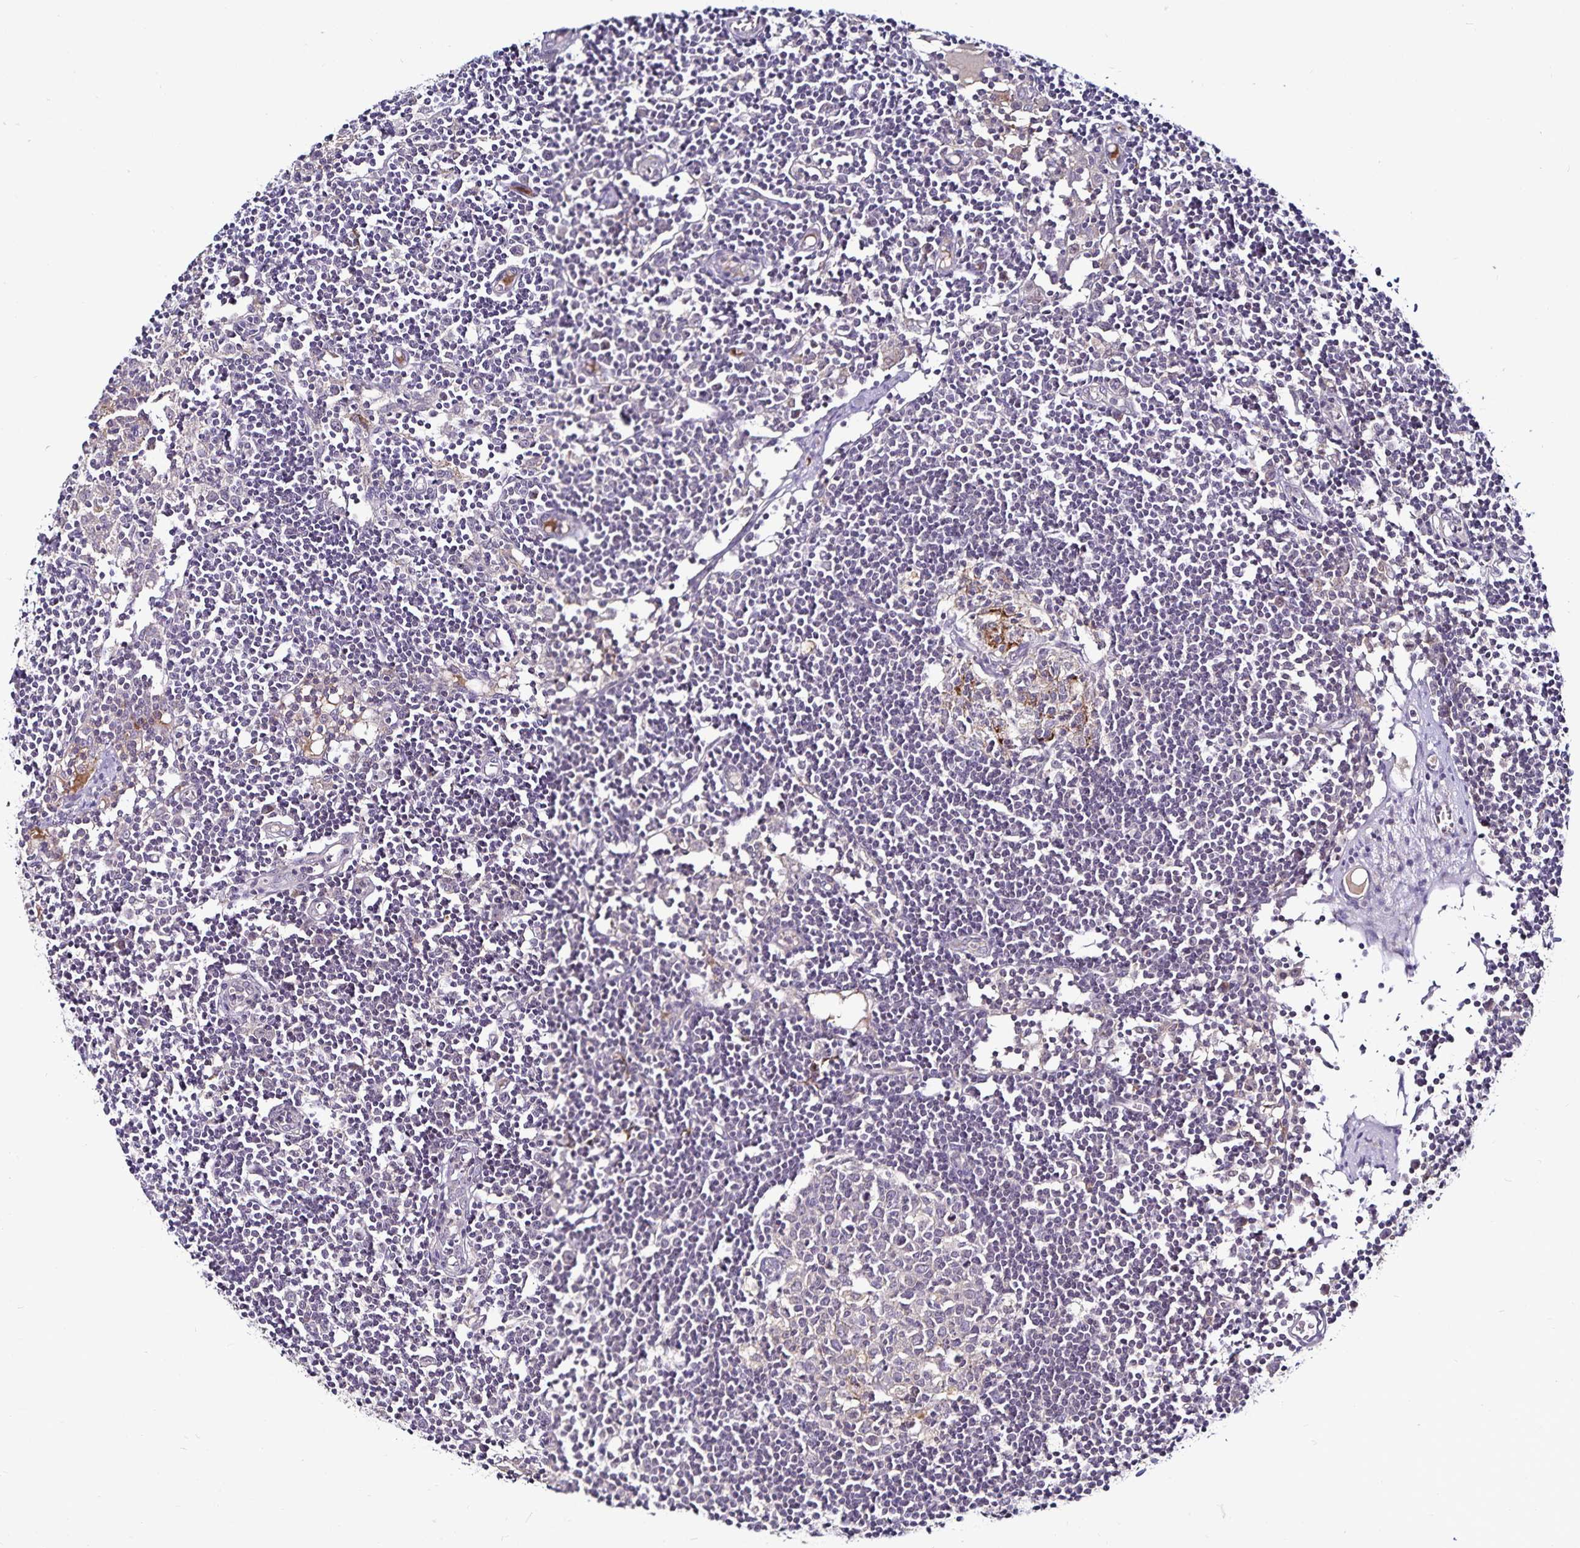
{"staining": {"intensity": "negative", "quantity": "none", "location": "none"}, "tissue": "lymph node", "cell_type": "Germinal center cells", "image_type": "normal", "snomed": [{"axis": "morphology", "description": "Normal tissue, NOS"}, {"axis": "topography", "description": "Lymph node"}], "caption": "This is an immunohistochemistry (IHC) micrograph of benign human lymph node. There is no expression in germinal center cells.", "gene": "ACSL5", "patient": {"sex": "female", "age": 11}}